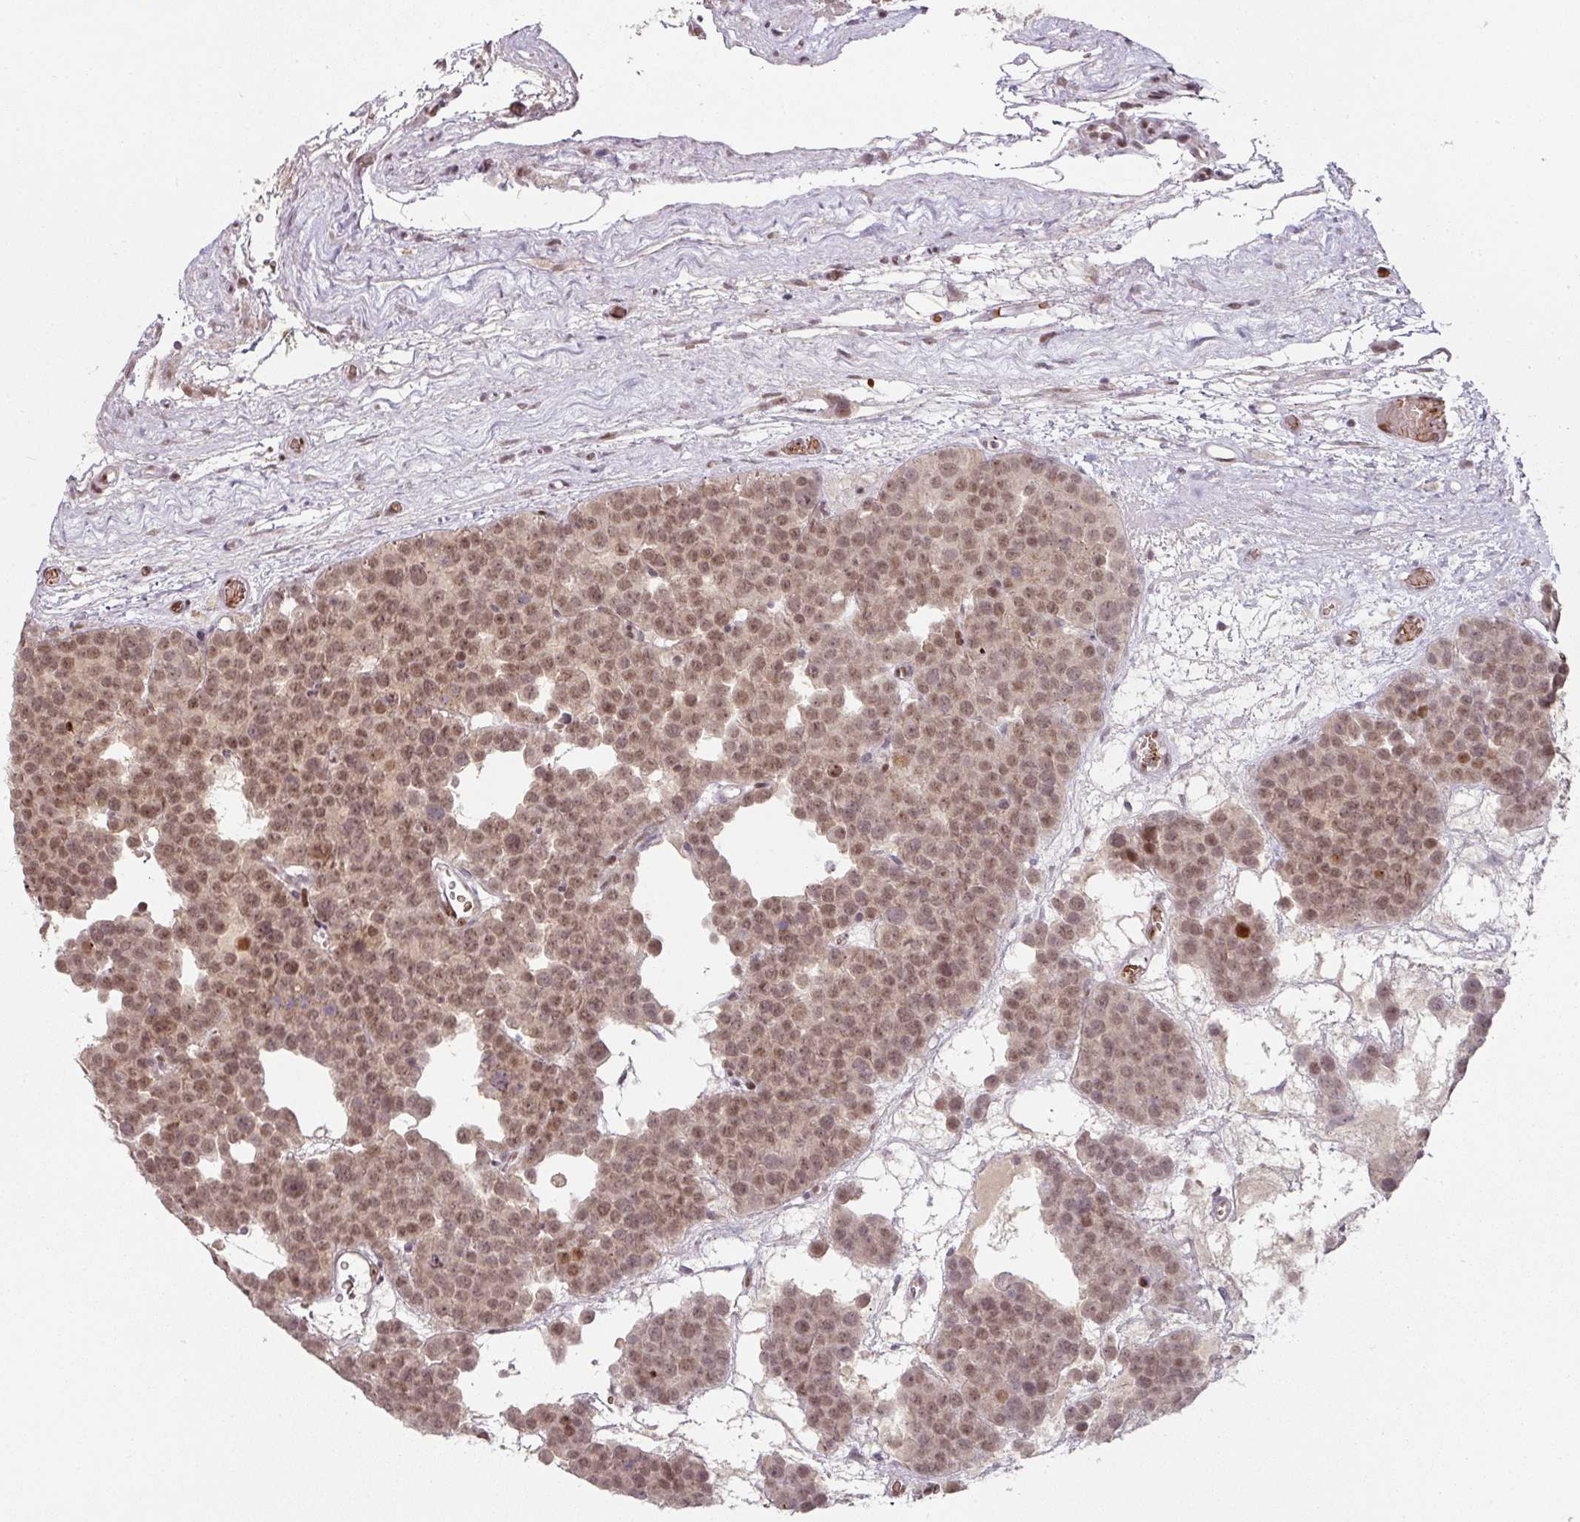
{"staining": {"intensity": "moderate", "quantity": ">75%", "location": "nuclear"}, "tissue": "testis cancer", "cell_type": "Tumor cells", "image_type": "cancer", "snomed": [{"axis": "morphology", "description": "Seminoma, NOS"}, {"axis": "topography", "description": "Testis"}], "caption": "This is an image of IHC staining of testis cancer (seminoma), which shows moderate staining in the nuclear of tumor cells.", "gene": "NEIL1", "patient": {"sex": "male", "age": 71}}